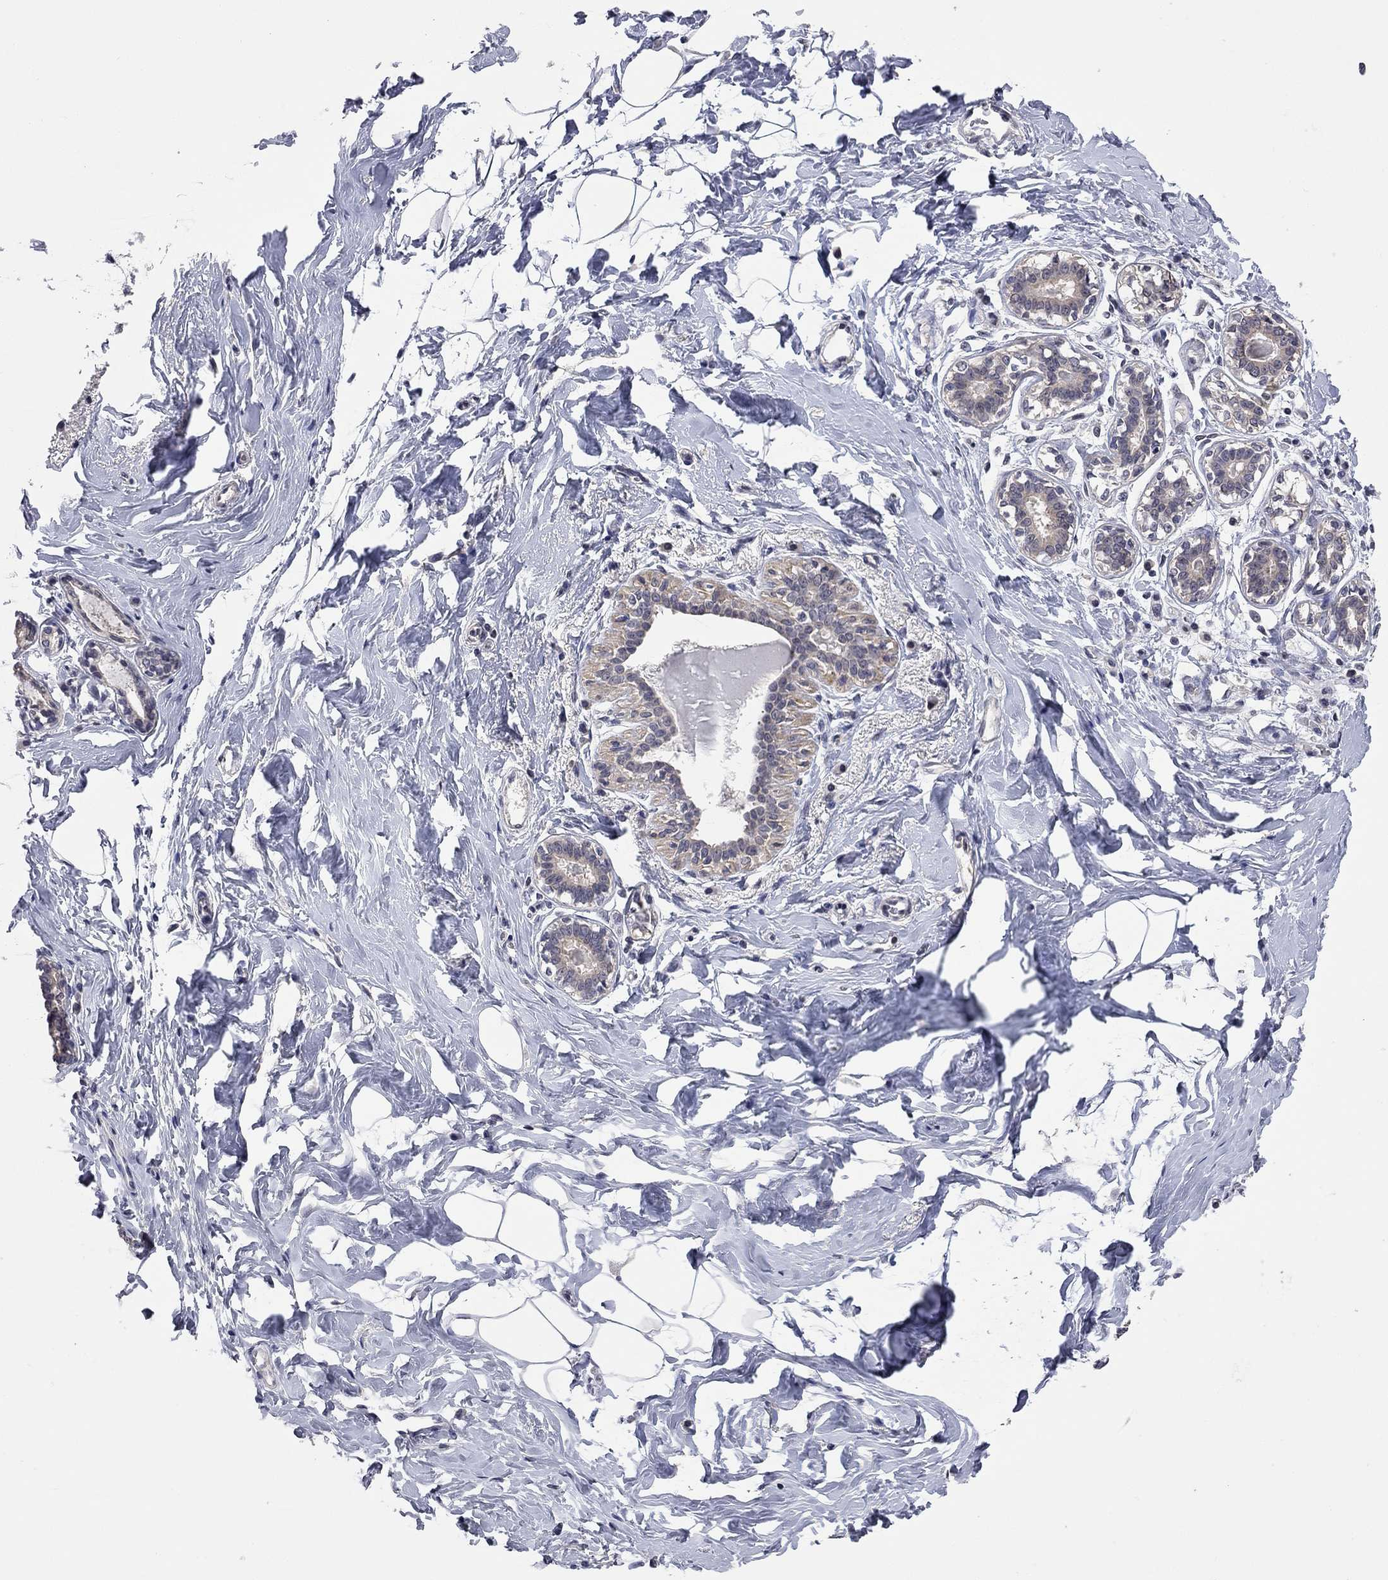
{"staining": {"intensity": "negative", "quantity": "none", "location": "none"}, "tissue": "breast", "cell_type": "Adipocytes", "image_type": "normal", "snomed": [{"axis": "morphology", "description": "Normal tissue, NOS"}, {"axis": "morphology", "description": "Lobular carcinoma, in situ"}, {"axis": "topography", "description": "Breast"}], "caption": "The photomicrograph exhibits no significant positivity in adipocytes of breast. Brightfield microscopy of immunohistochemistry (IHC) stained with DAB (3,3'-diaminobenzidine) (brown) and hematoxylin (blue), captured at high magnification.", "gene": "FABP12", "patient": {"sex": "female", "age": 35}}